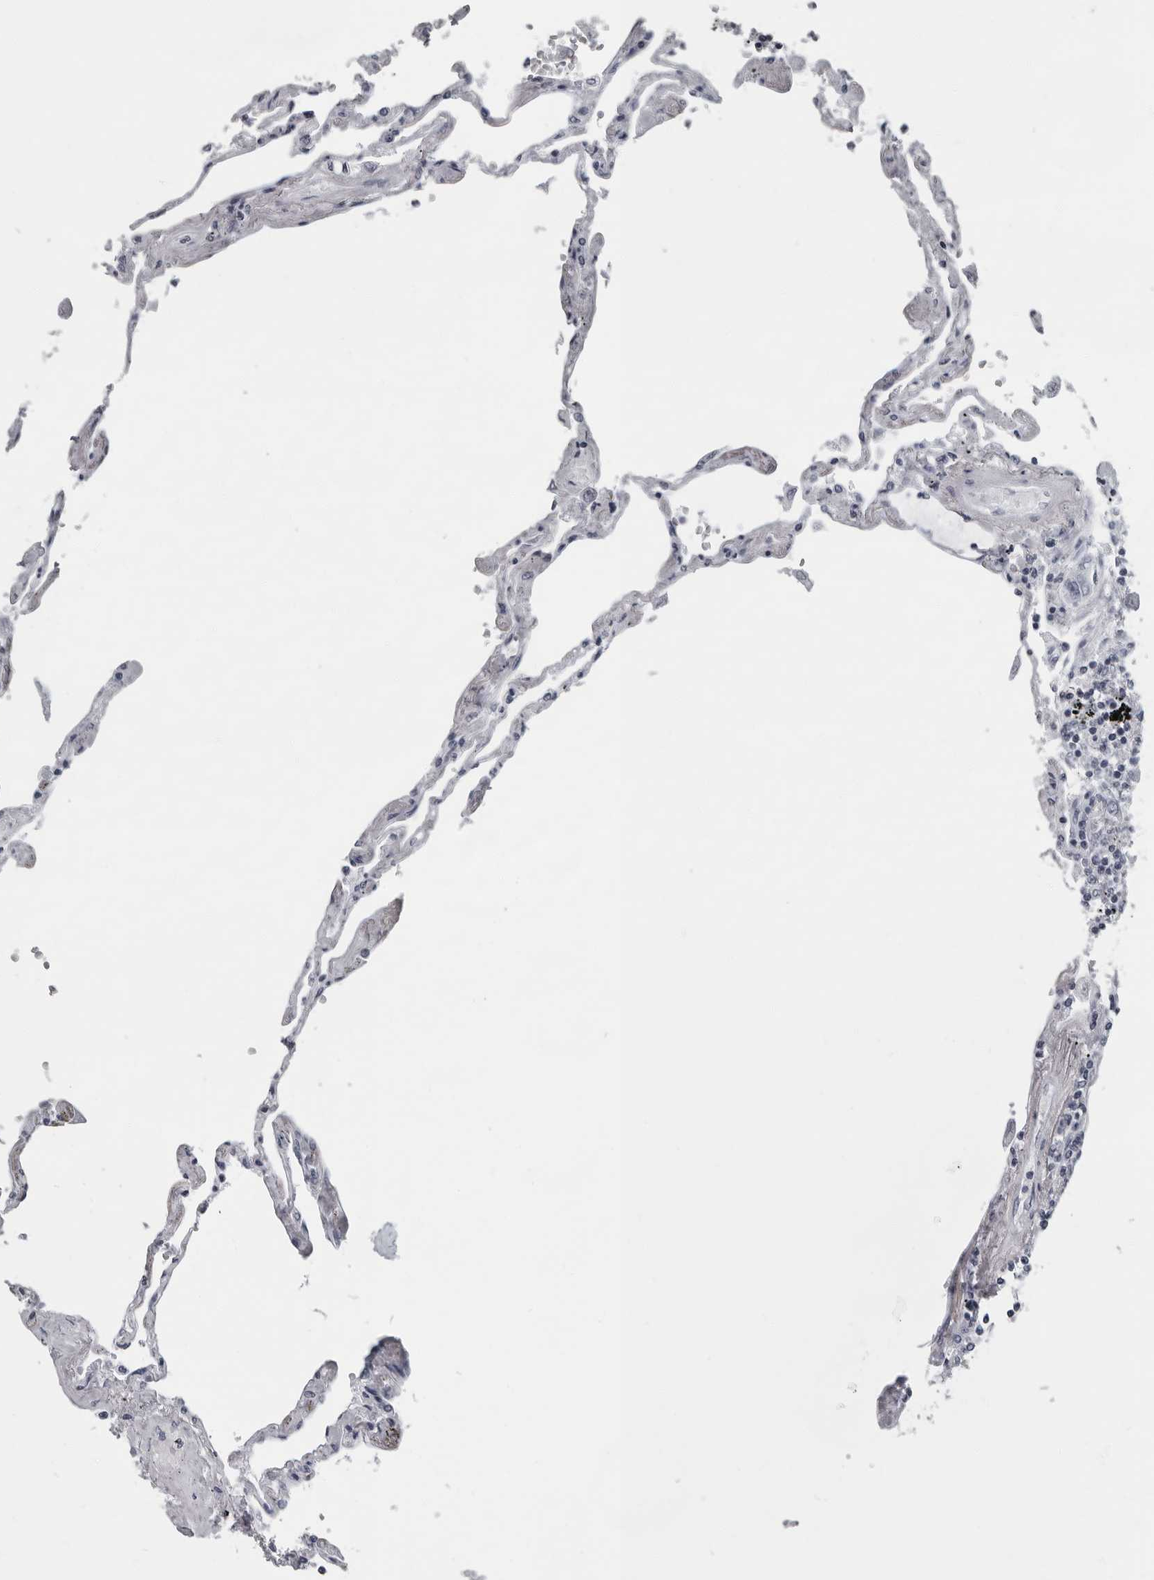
{"staining": {"intensity": "negative", "quantity": "none", "location": "none"}, "tissue": "lung", "cell_type": "Alveolar cells", "image_type": "normal", "snomed": [{"axis": "morphology", "description": "Normal tissue, NOS"}, {"axis": "topography", "description": "Lung"}], "caption": "This image is of unremarkable lung stained with immunohistochemistry (IHC) to label a protein in brown with the nuclei are counter-stained blue. There is no positivity in alveolar cells. The staining is performed using DAB brown chromogen with nuclei counter-stained in using hematoxylin.", "gene": "LZIC", "patient": {"sex": "female", "age": 67}}